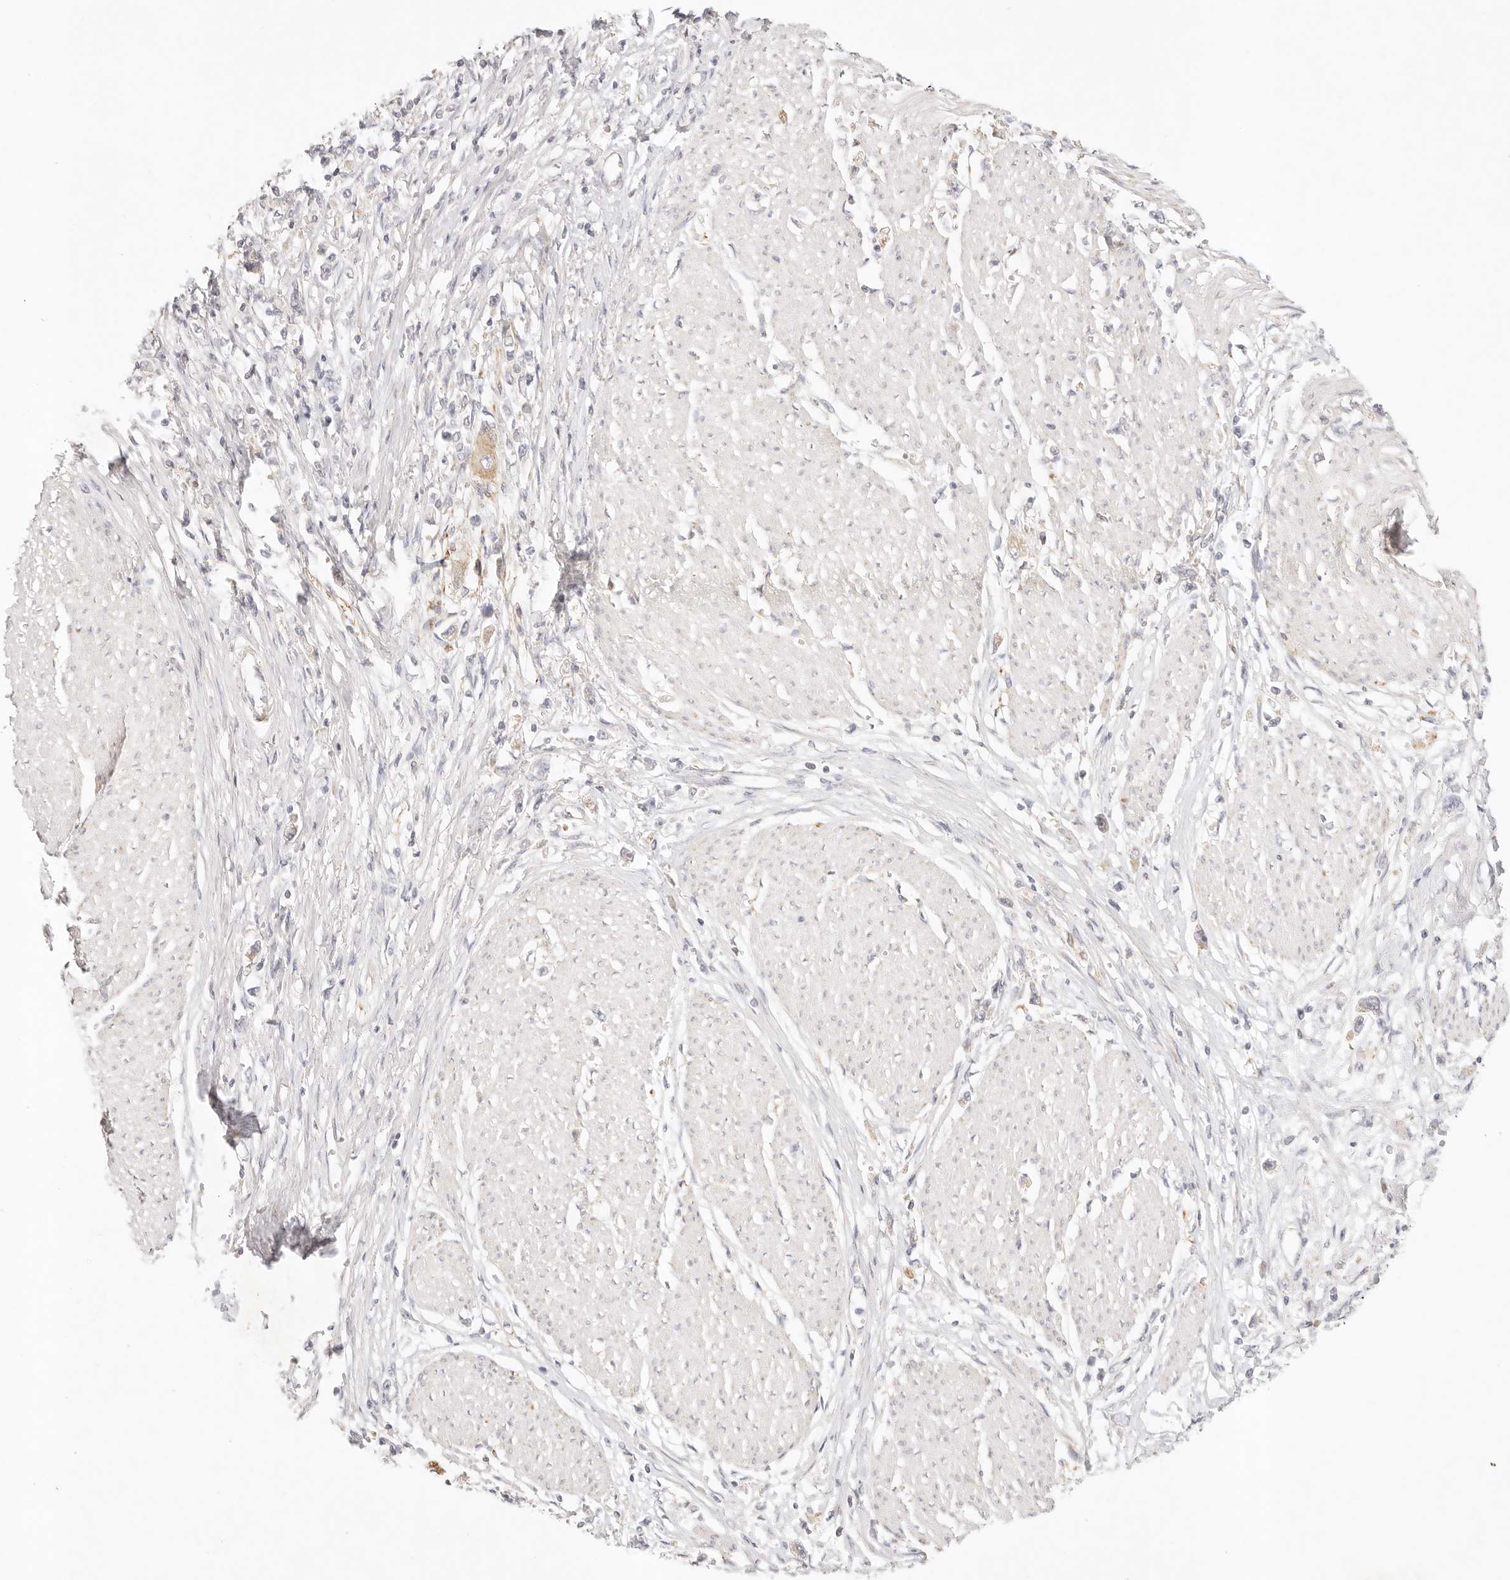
{"staining": {"intensity": "negative", "quantity": "none", "location": "none"}, "tissue": "stomach cancer", "cell_type": "Tumor cells", "image_type": "cancer", "snomed": [{"axis": "morphology", "description": "Adenocarcinoma, NOS"}, {"axis": "topography", "description": "Stomach"}], "caption": "Immunohistochemistry (IHC) image of neoplastic tissue: human stomach cancer (adenocarcinoma) stained with DAB (3,3'-diaminobenzidine) demonstrates no significant protein expression in tumor cells.", "gene": "GPR156", "patient": {"sex": "female", "age": 59}}